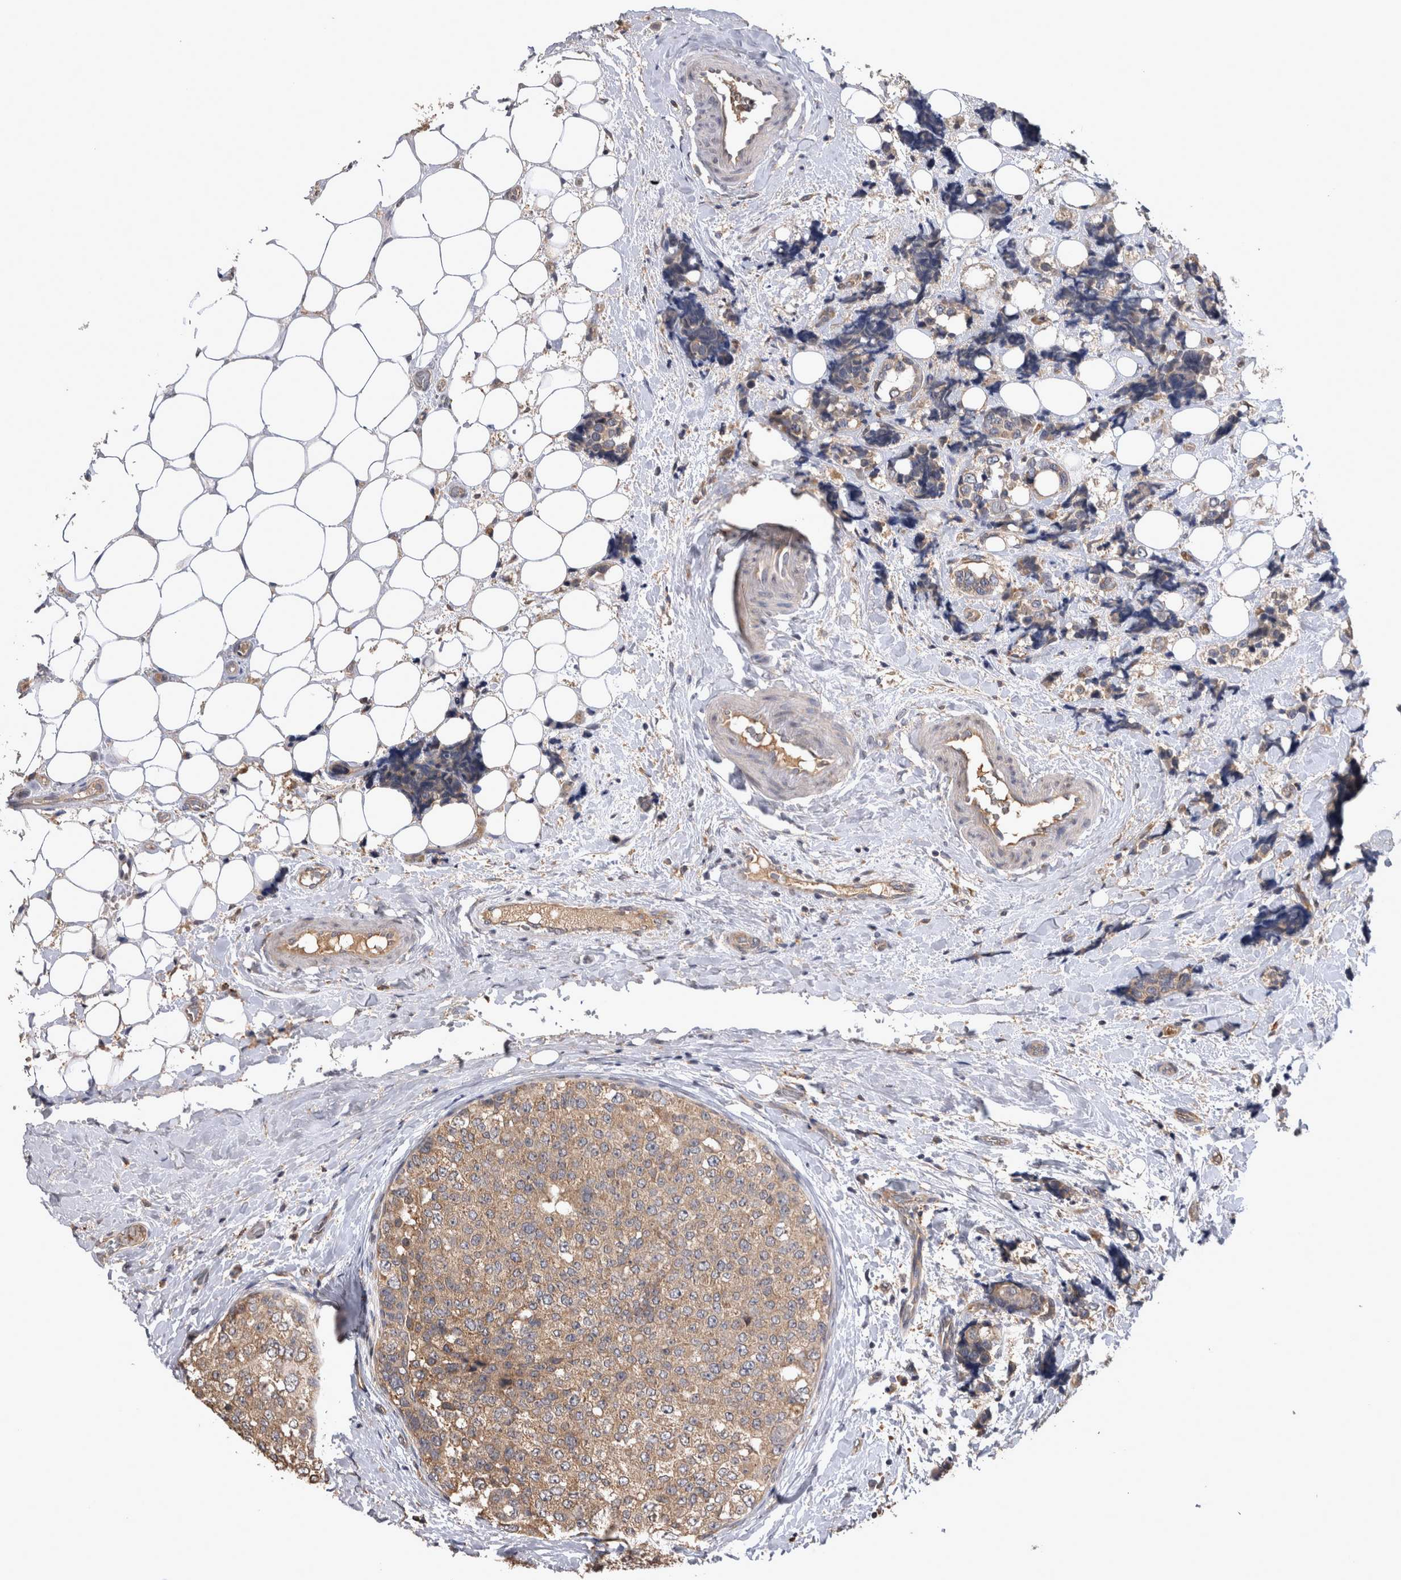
{"staining": {"intensity": "weak", "quantity": ">75%", "location": "cytoplasmic/membranous"}, "tissue": "breast cancer", "cell_type": "Tumor cells", "image_type": "cancer", "snomed": [{"axis": "morphology", "description": "Normal tissue, NOS"}, {"axis": "morphology", "description": "Duct carcinoma"}, {"axis": "topography", "description": "Breast"}], "caption": "The photomicrograph exhibits a brown stain indicating the presence of a protein in the cytoplasmic/membranous of tumor cells in invasive ductal carcinoma (breast).", "gene": "TMED7", "patient": {"sex": "female", "age": 43}}